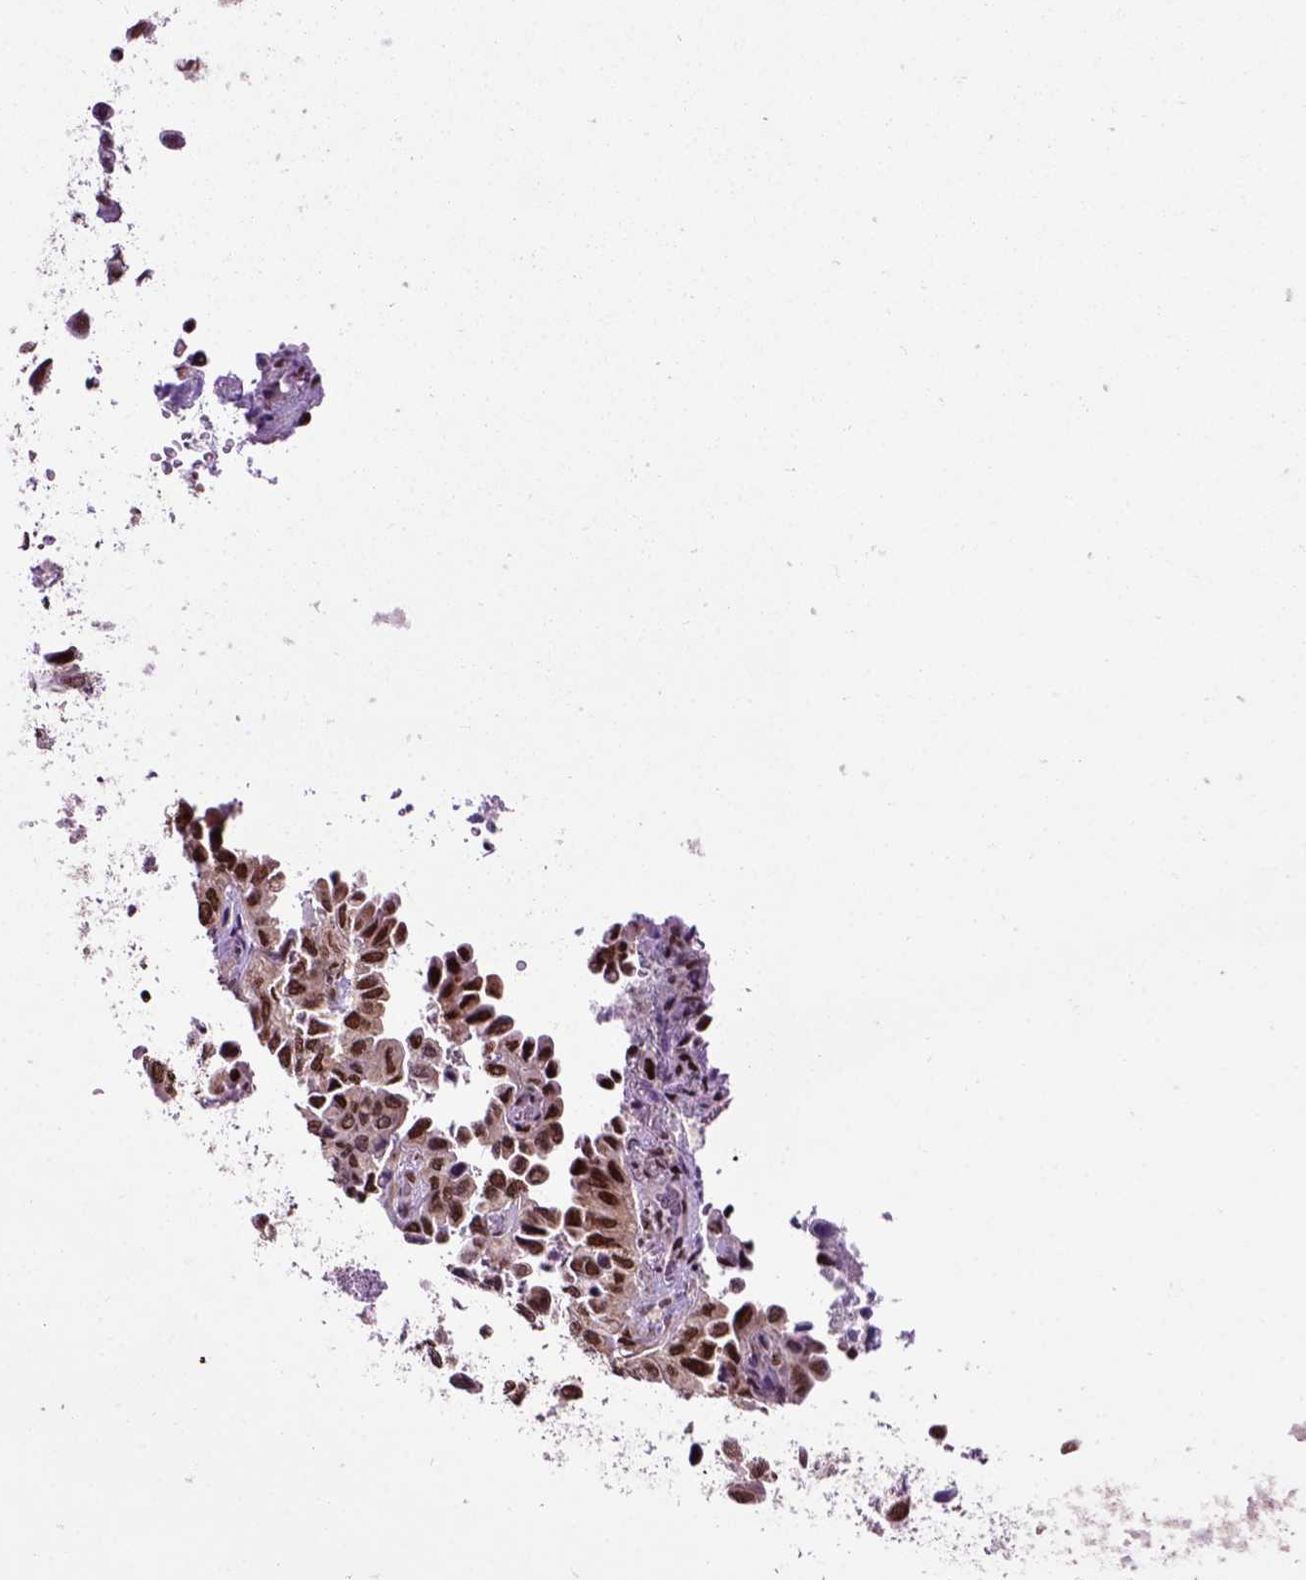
{"staining": {"intensity": "strong", "quantity": ">75%", "location": "cytoplasmic/membranous,nuclear"}, "tissue": "lung cancer", "cell_type": "Tumor cells", "image_type": "cancer", "snomed": [{"axis": "morphology", "description": "Aneuploidy"}, {"axis": "morphology", "description": "Adenocarcinoma, NOS"}, {"axis": "morphology", "description": "Adenocarcinoma, metastatic, NOS"}, {"axis": "topography", "description": "Lymph node"}, {"axis": "topography", "description": "Lung"}], "caption": "Metastatic adenocarcinoma (lung) stained with a protein marker shows strong staining in tumor cells.", "gene": "CELF1", "patient": {"sex": "female", "age": 48}}